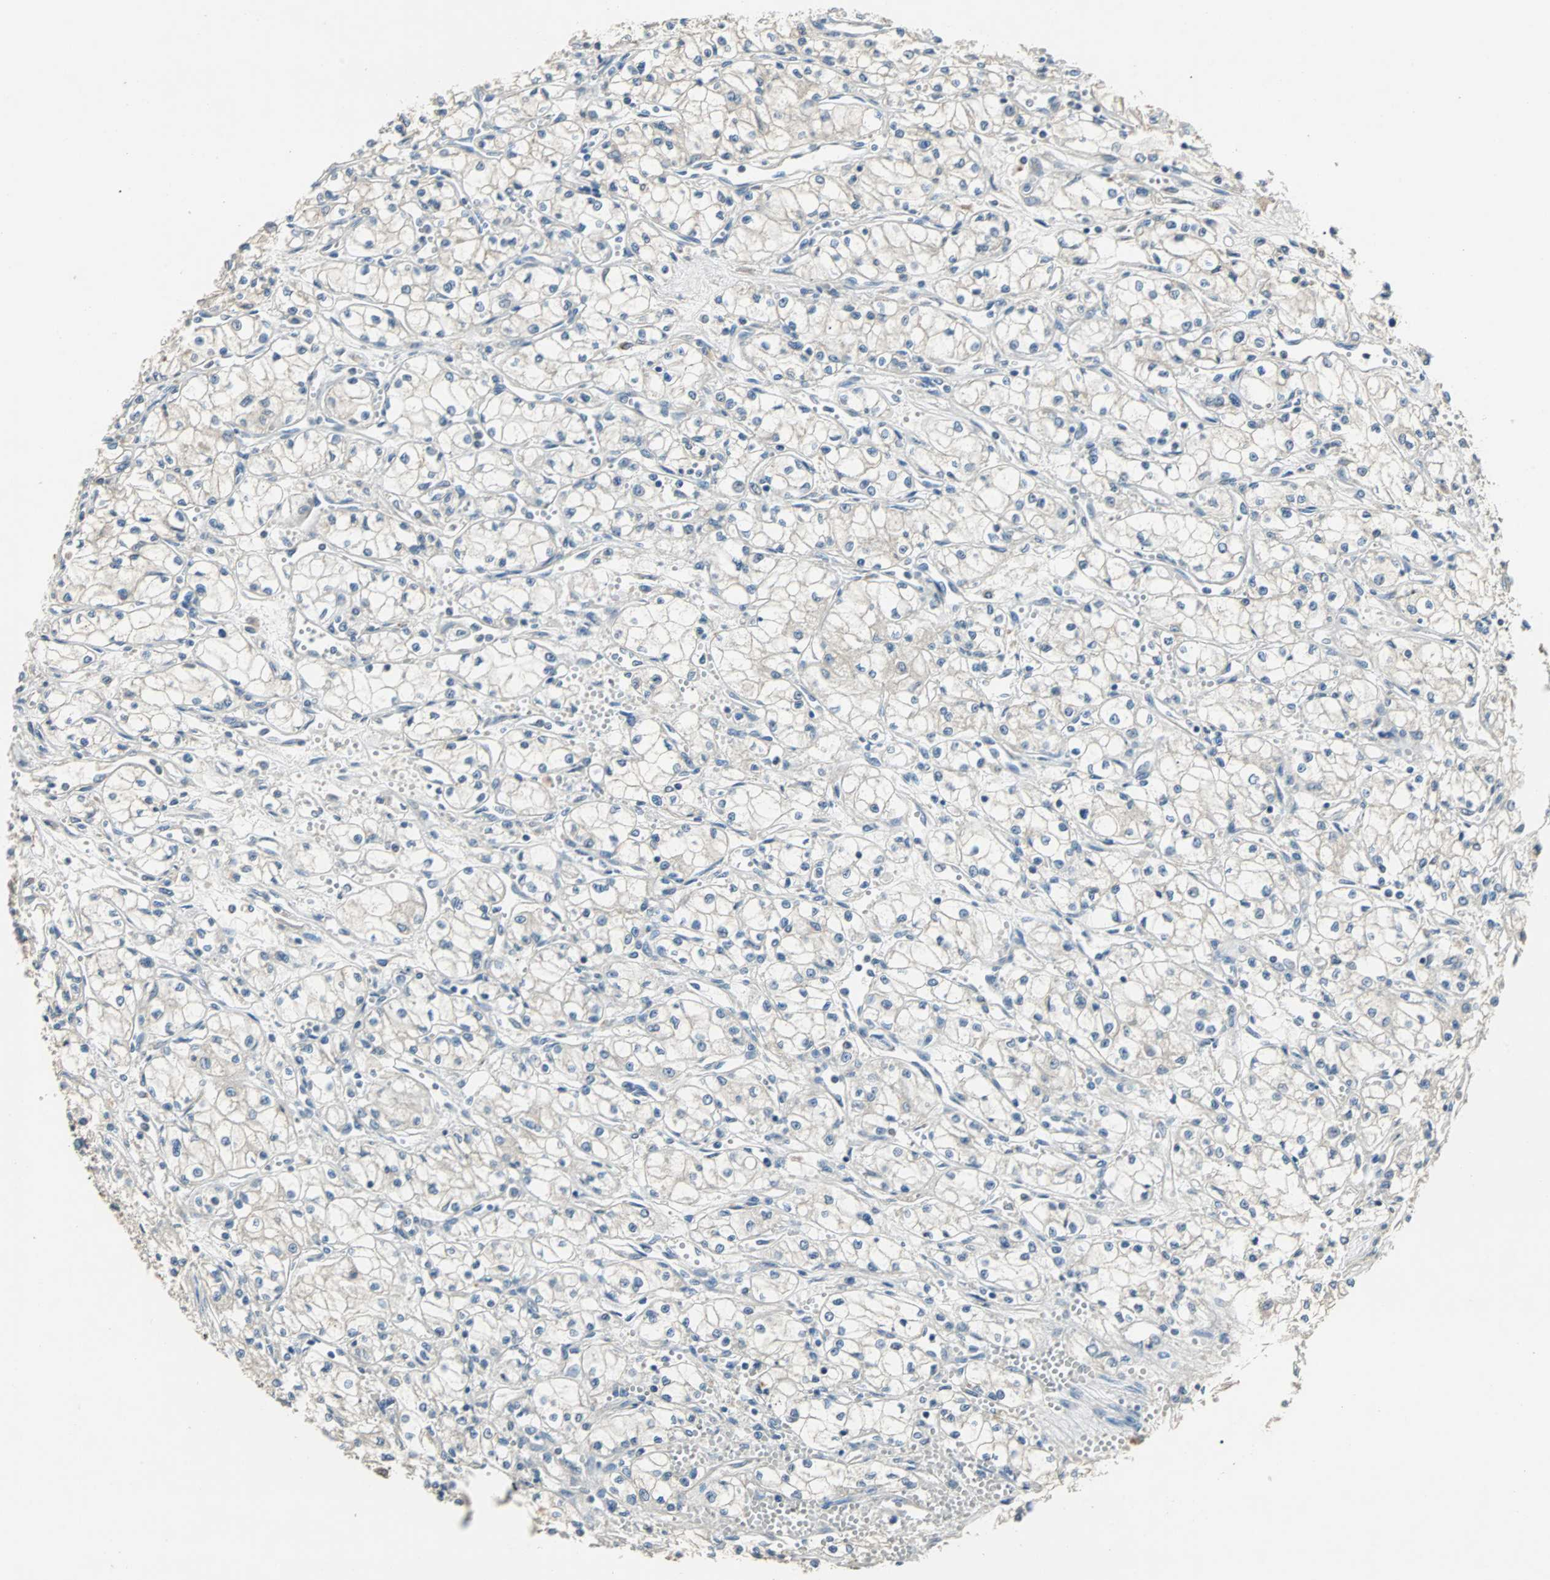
{"staining": {"intensity": "negative", "quantity": "none", "location": "none"}, "tissue": "renal cancer", "cell_type": "Tumor cells", "image_type": "cancer", "snomed": [{"axis": "morphology", "description": "Normal tissue, NOS"}, {"axis": "morphology", "description": "Adenocarcinoma, NOS"}, {"axis": "topography", "description": "Kidney"}], "caption": "Immunohistochemistry (IHC) micrograph of neoplastic tissue: human adenocarcinoma (renal) stained with DAB reveals no significant protein expression in tumor cells.", "gene": "ABHD2", "patient": {"sex": "male", "age": 59}}